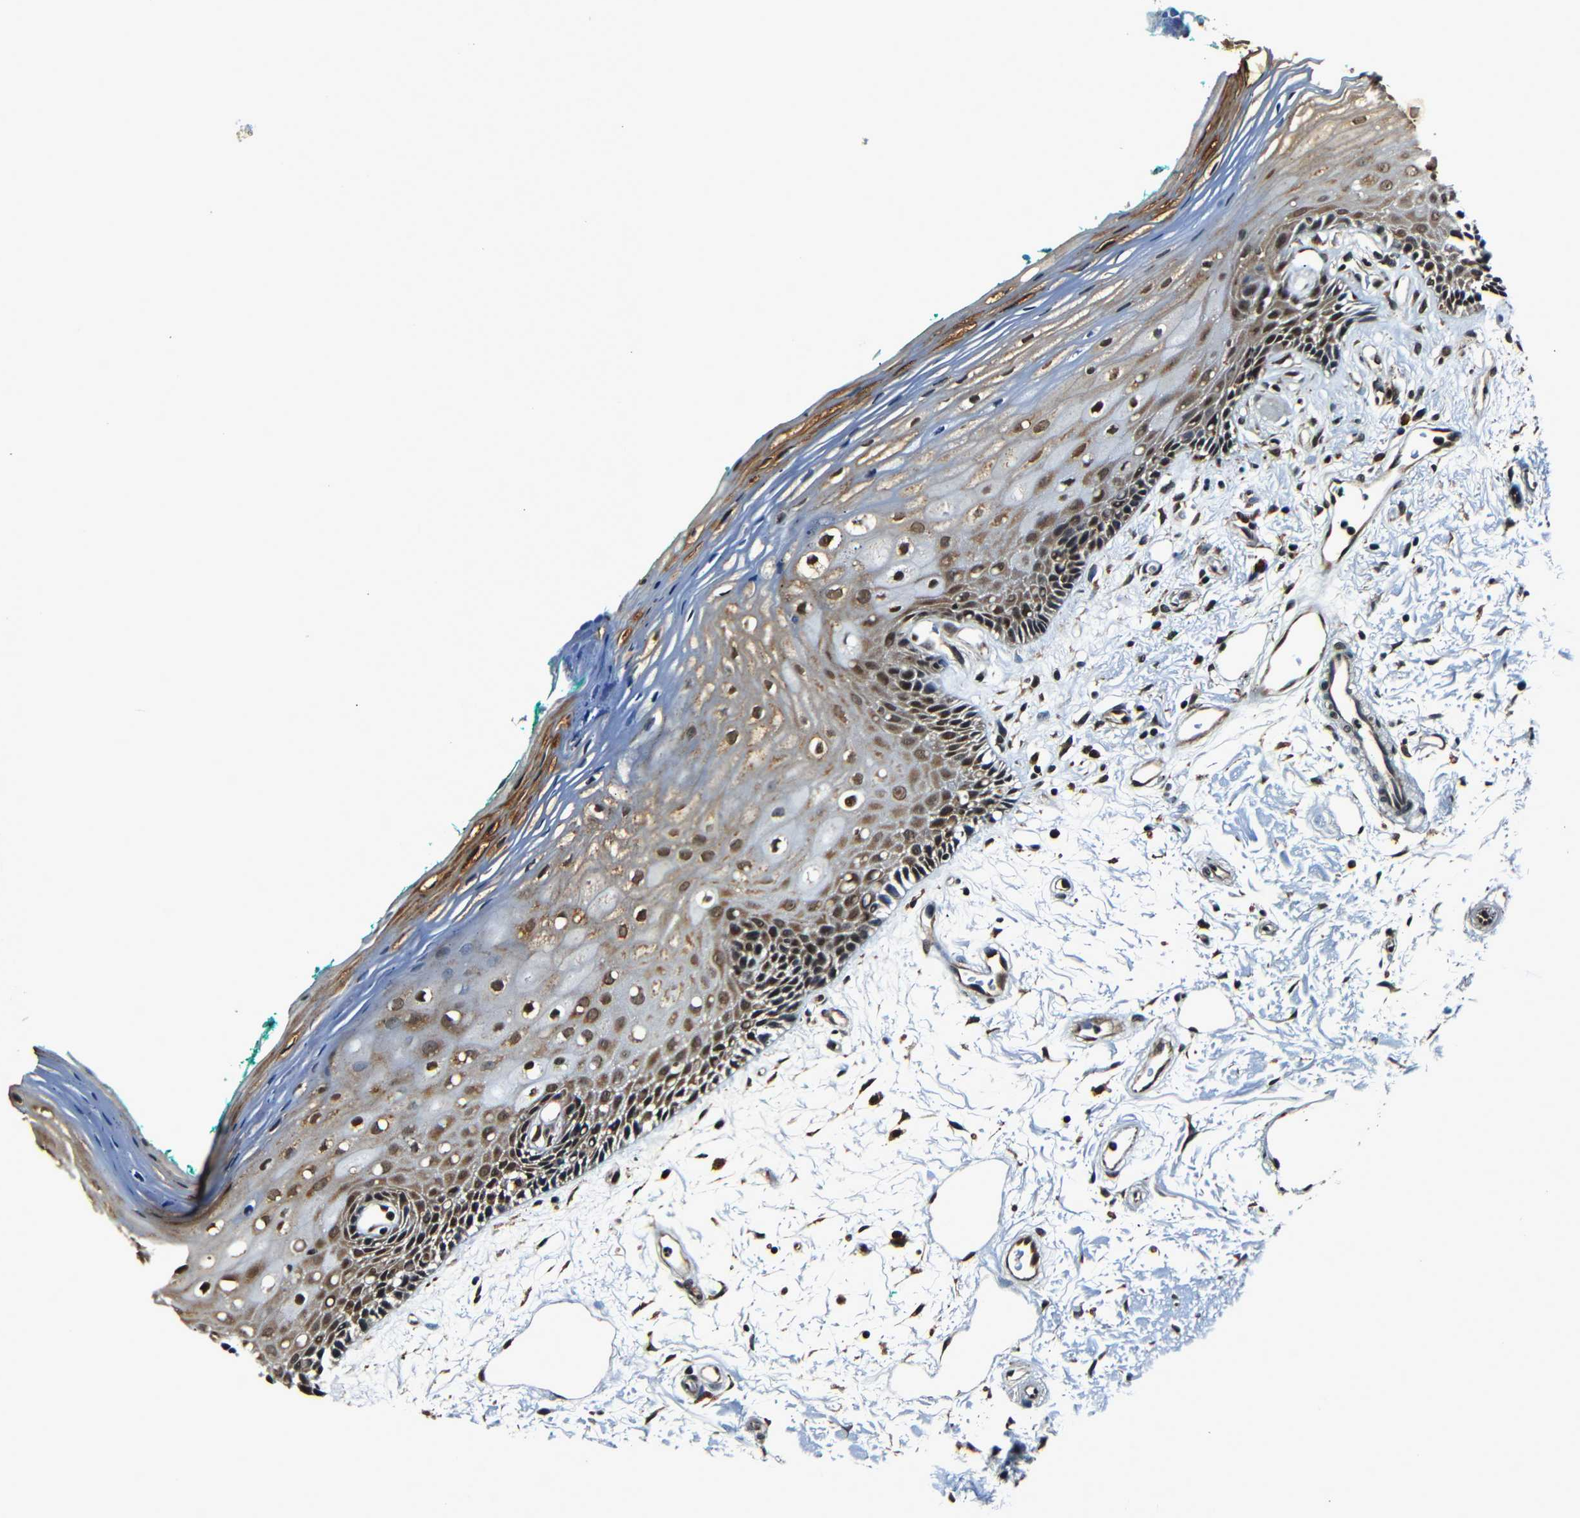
{"staining": {"intensity": "moderate", "quantity": ">75%", "location": "cytoplasmic/membranous,nuclear"}, "tissue": "oral mucosa", "cell_type": "Squamous epithelial cells", "image_type": "normal", "snomed": [{"axis": "morphology", "description": "Normal tissue, NOS"}, {"axis": "topography", "description": "Skeletal muscle"}, {"axis": "topography", "description": "Oral tissue"}, {"axis": "topography", "description": "Peripheral nerve tissue"}], "caption": "Oral mucosa stained with immunohistochemistry (IHC) demonstrates moderate cytoplasmic/membranous,nuclear positivity in approximately >75% of squamous epithelial cells. The staining was performed using DAB, with brown indicating positive protein expression. Nuclei are stained blue with hematoxylin.", "gene": "NCBP3", "patient": {"sex": "female", "age": 84}}